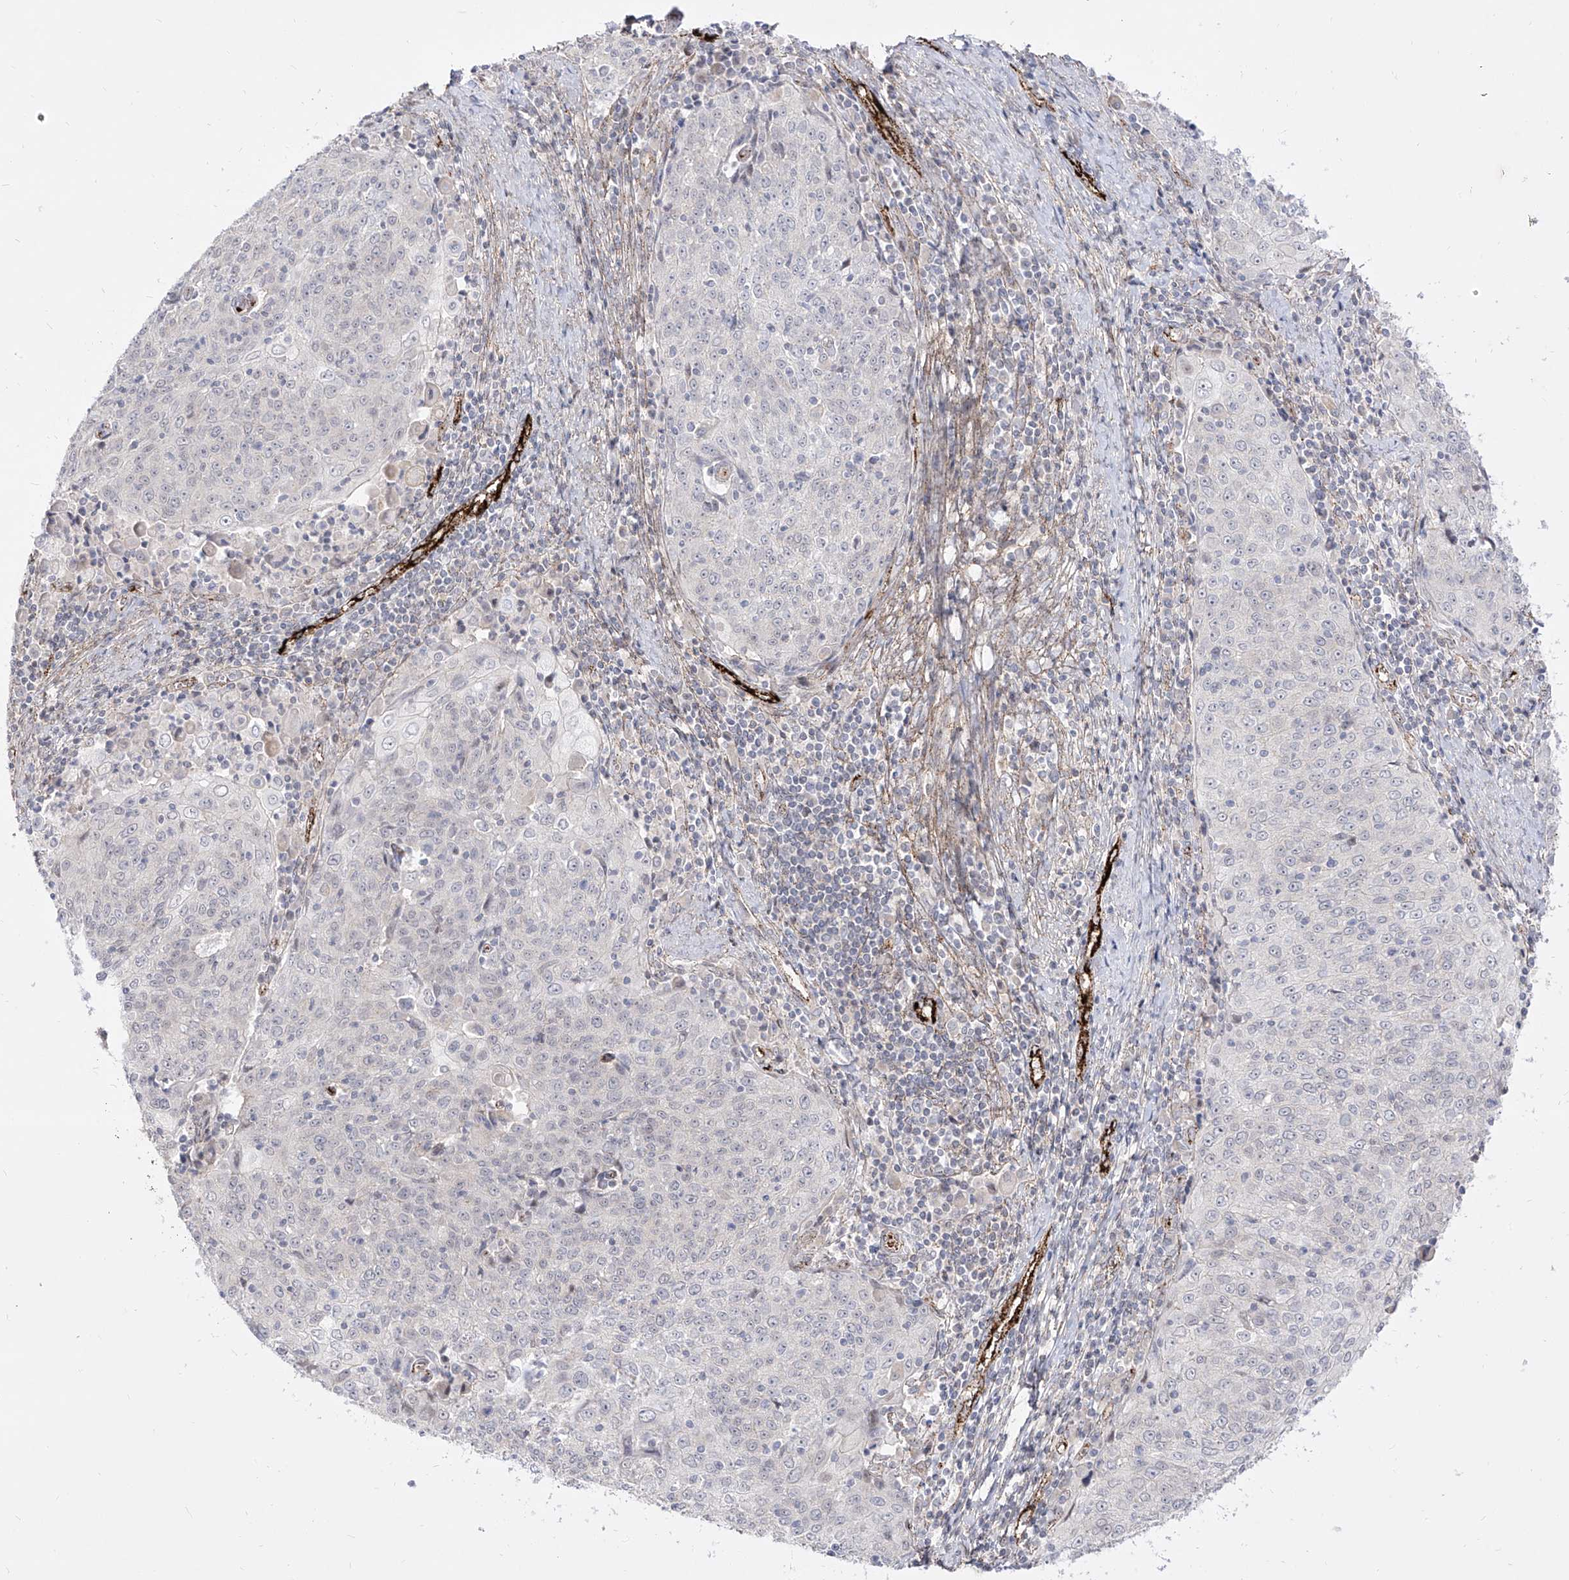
{"staining": {"intensity": "negative", "quantity": "none", "location": "none"}, "tissue": "cervical cancer", "cell_type": "Tumor cells", "image_type": "cancer", "snomed": [{"axis": "morphology", "description": "Squamous cell carcinoma, NOS"}, {"axis": "topography", "description": "Cervix"}], "caption": "High power microscopy image of an IHC micrograph of cervical cancer, revealing no significant positivity in tumor cells.", "gene": "ZGRF1", "patient": {"sex": "female", "age": 48}}